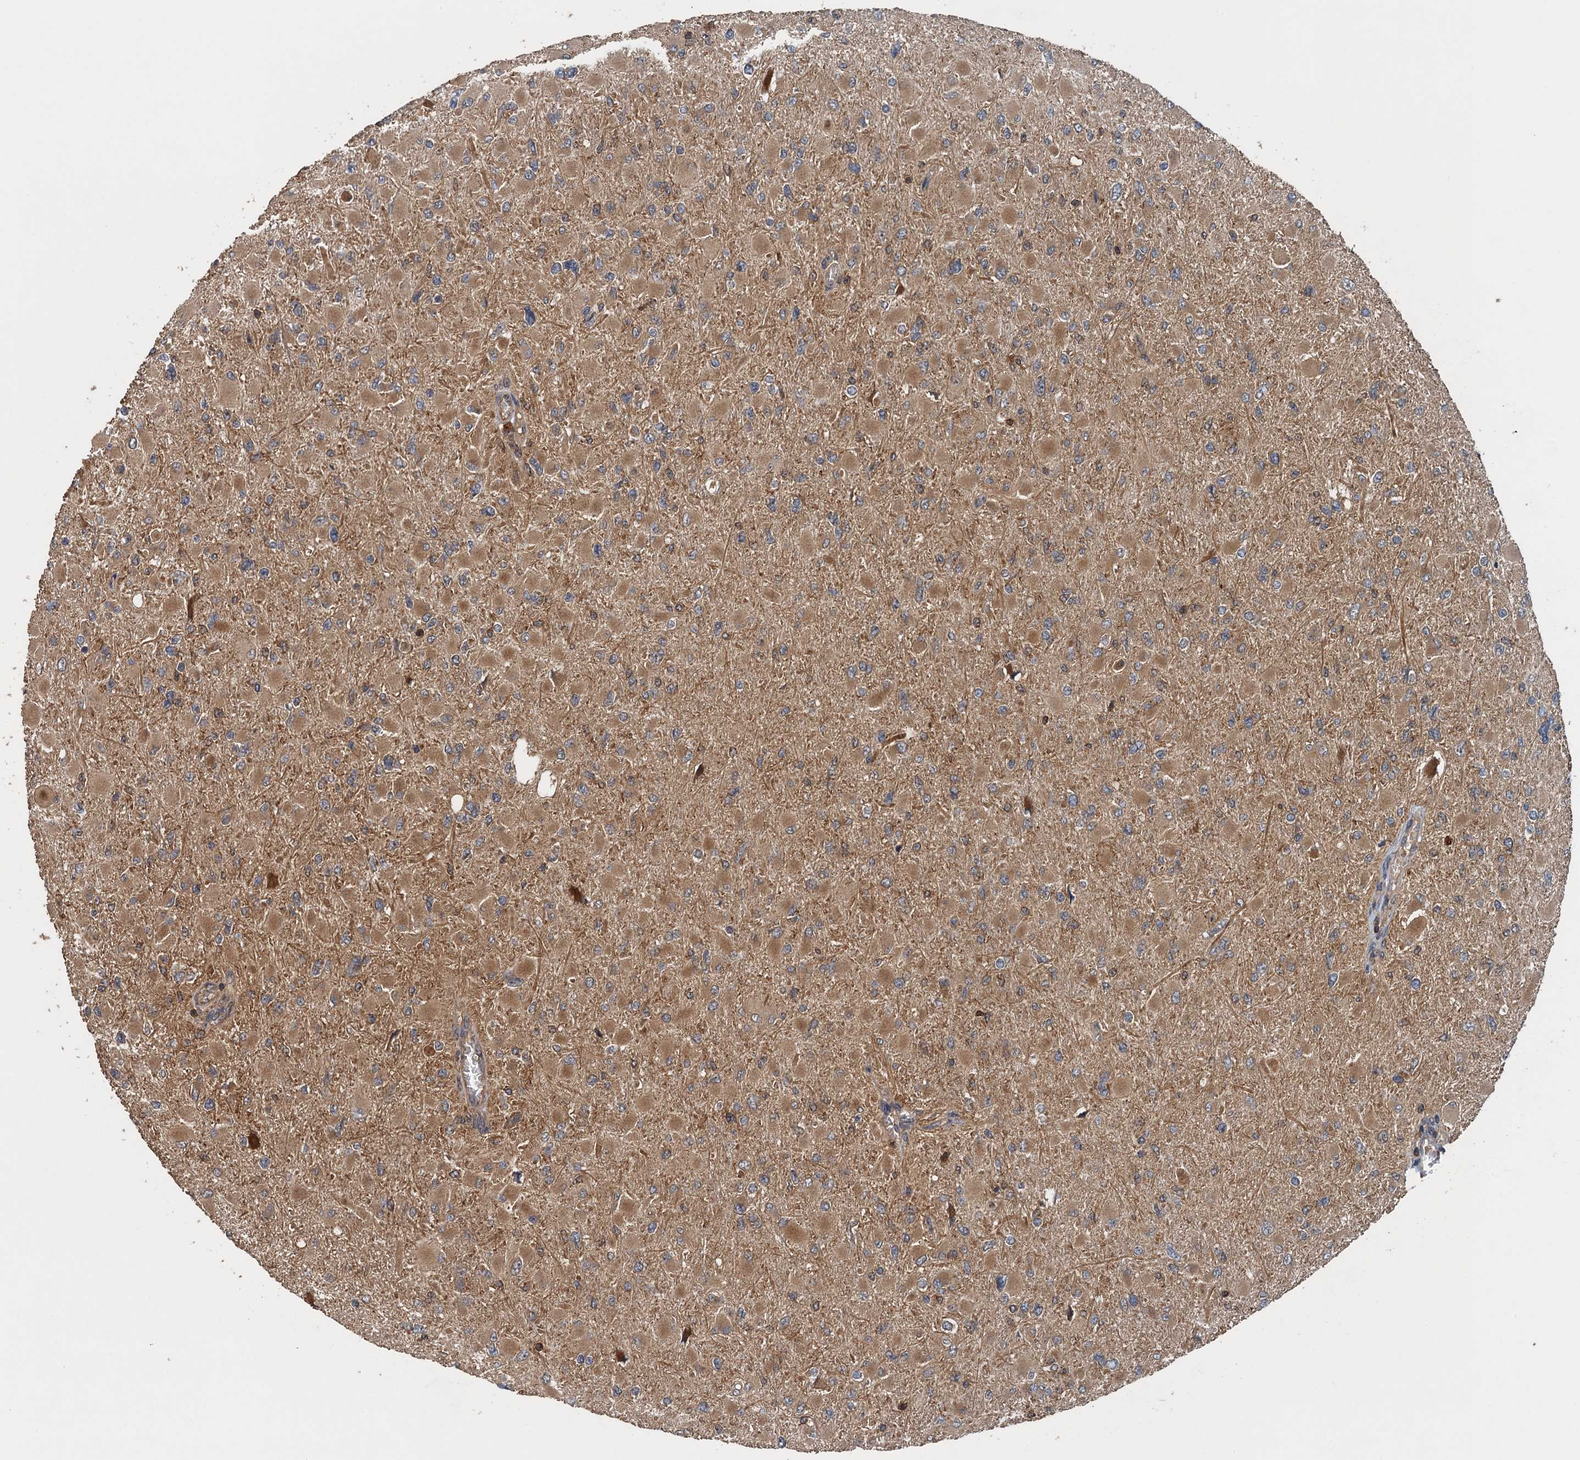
{"staining": {"intensity": "moderate", "quantity": "<25%", "location": "cytoplasmic/membranous"}, "tissue": "glioma", "cell_type": "Tumor cells", "image_type": "cancer", "snomed": [{"axis": "morphology", "description": "Glioma, malignant, High grade"}, {"axis": "topography", "description": "Cerebral cortex"}], "caption": "Malignant glioma (high-grade) was stained to show a protein in brown. There is low levels of moderate cytoplasmic/membranous staining in approximately <25% of tumor cells. Using DAB (3,3'-diaminobenzidine) (brown) and hematoxylin (blue) stains, captured at high magnification using brightfield microscopy.", "gene": "BORCS5", "patient": {"sex": "female", "age": 36}}